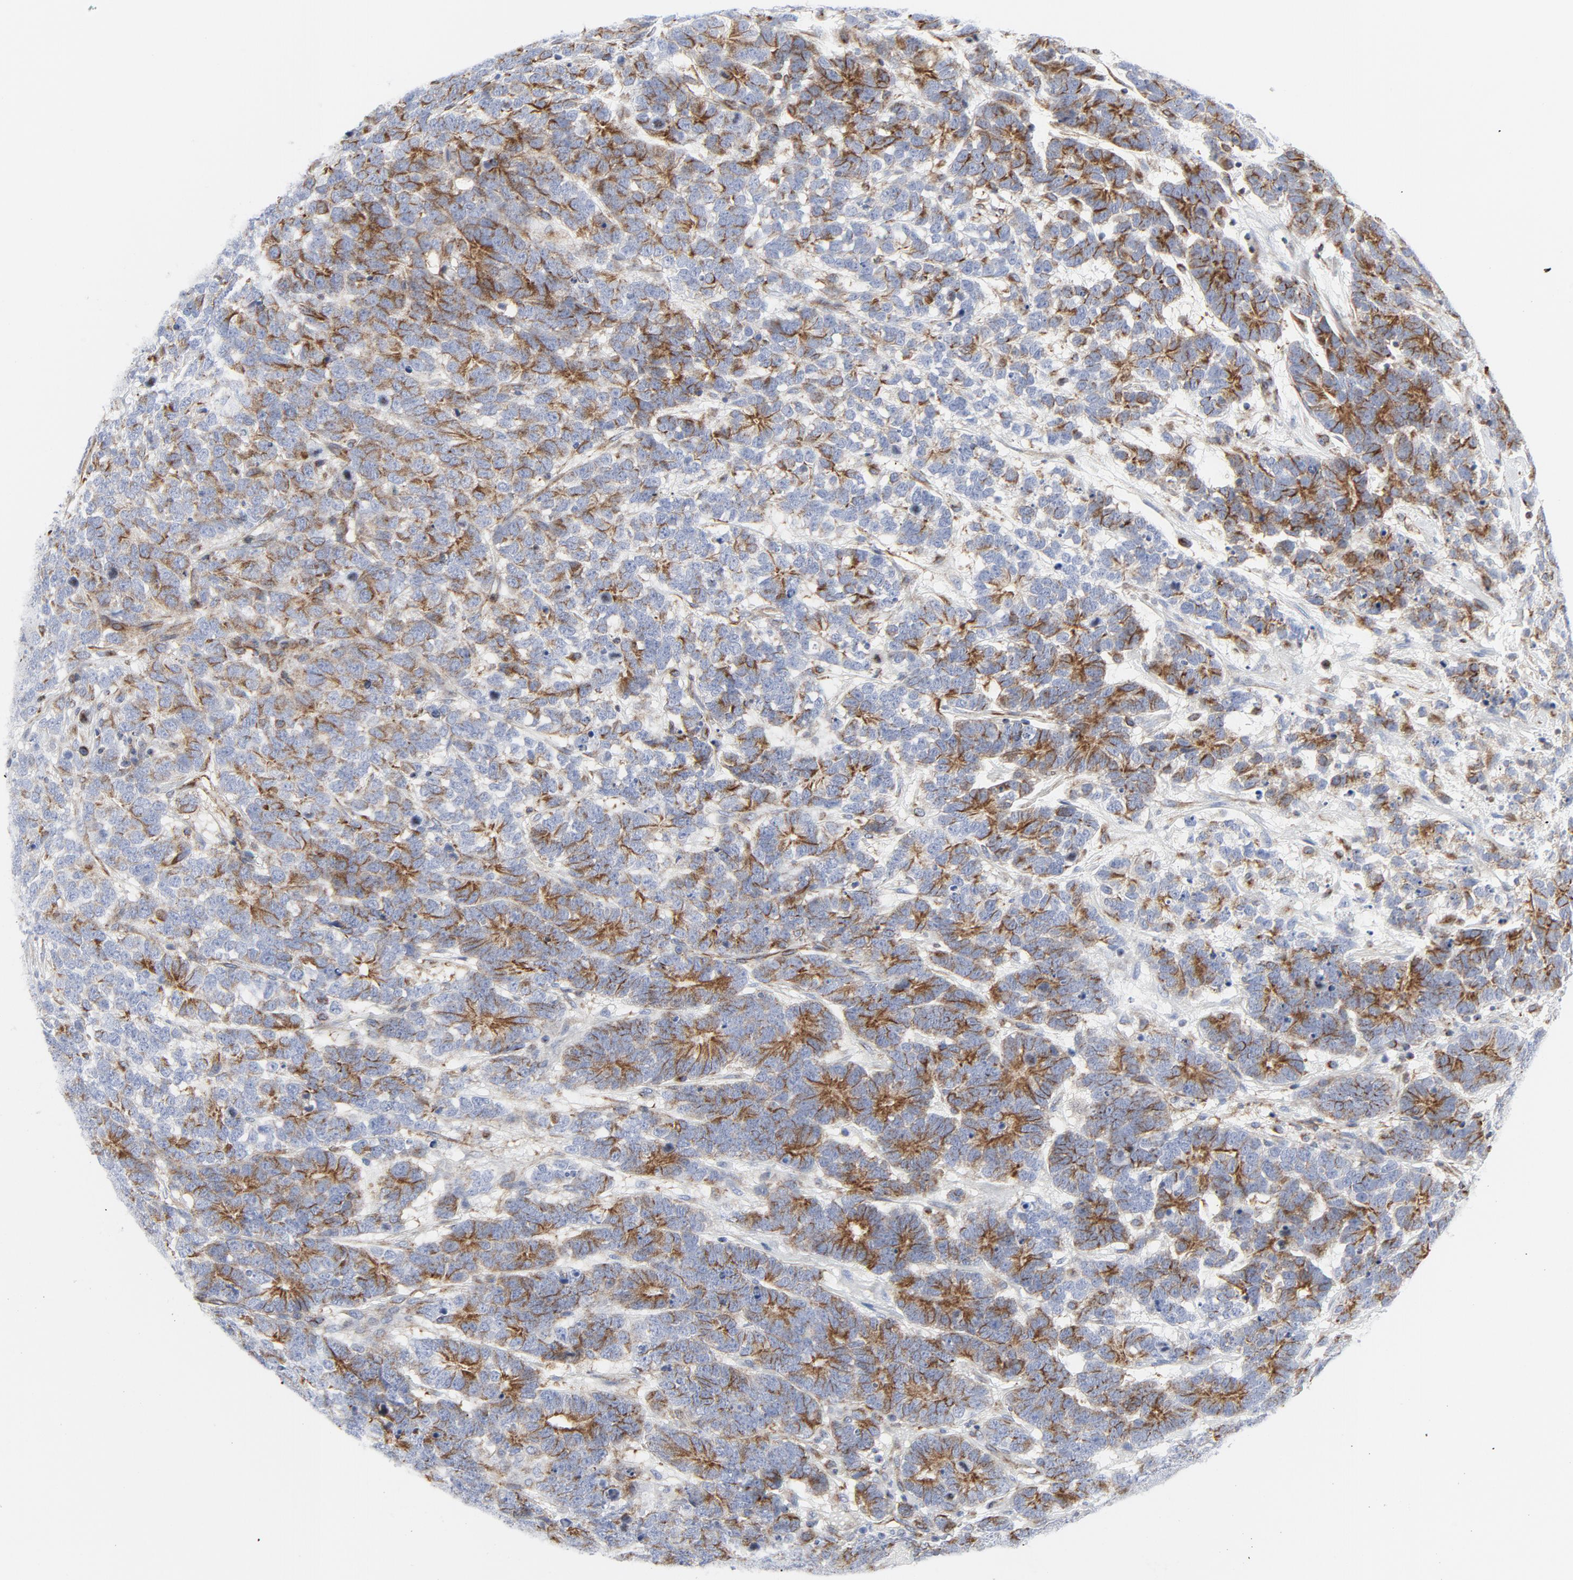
{"staining": {"intensity": "moderate", "quantity": "25%-75%", "location": "cytoplasmic/membranous"}, "tissue": "testis cancer", "cell_type": "Tumor cells", "image_type": "cancer", "snomed": [{"axis": "morphology", "description": "Carcinoma, Embryonal, NOS"}, {"axis": "topography", "description": "Testis"}], "caption": "Protein expression analysis of embryonal carcinoma (testis) reveals moderate cytoplasmic/membranous positivity in about 25%-75% of tumor cells.", "gene": "TUBB1", "patient": {"sex": "male", "age": 26}}